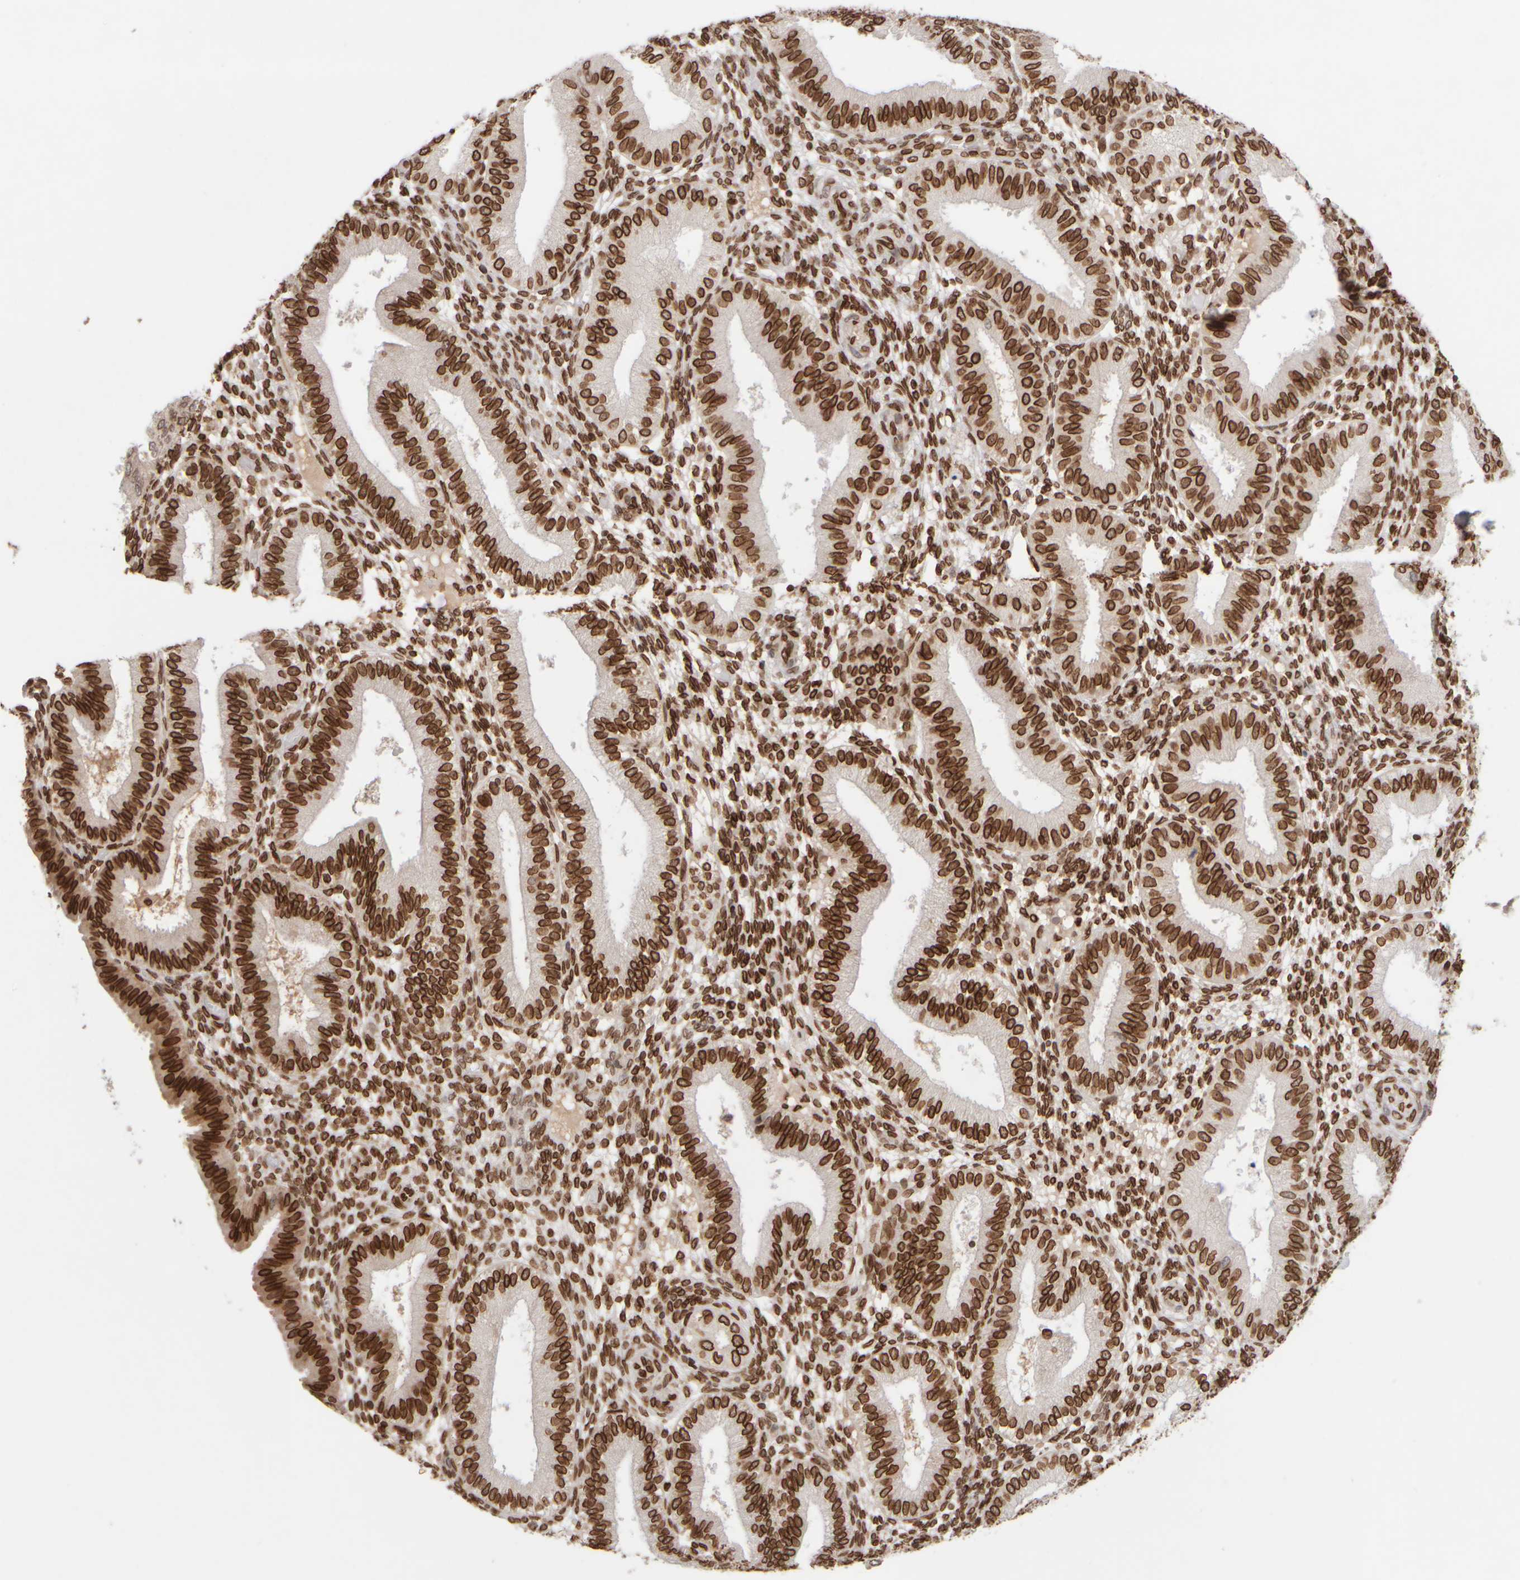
{"staining": {"intensity": "strong", "quantity": ">75%", "location": "cytoplasmic/membranous,nuclear"}, "tissue": "endometrium", "cell_type": "Cells in endometrial stroma", "image_type": "normal", "snomed": [{"axis": "morphology", "description": "Normal tissue, NOS"}, {"axis": "topography", "description": "Endometrium"}], "caption": "Approximately >75% of cells in endometrial stroma in benign endometrium show strong cytoplasmic/membranous,nuclear protein expression as visualized by brown immunohistochemical staining.", "gene": "ZC3HC1", "patient": {"sex": "female", "age": 39}}